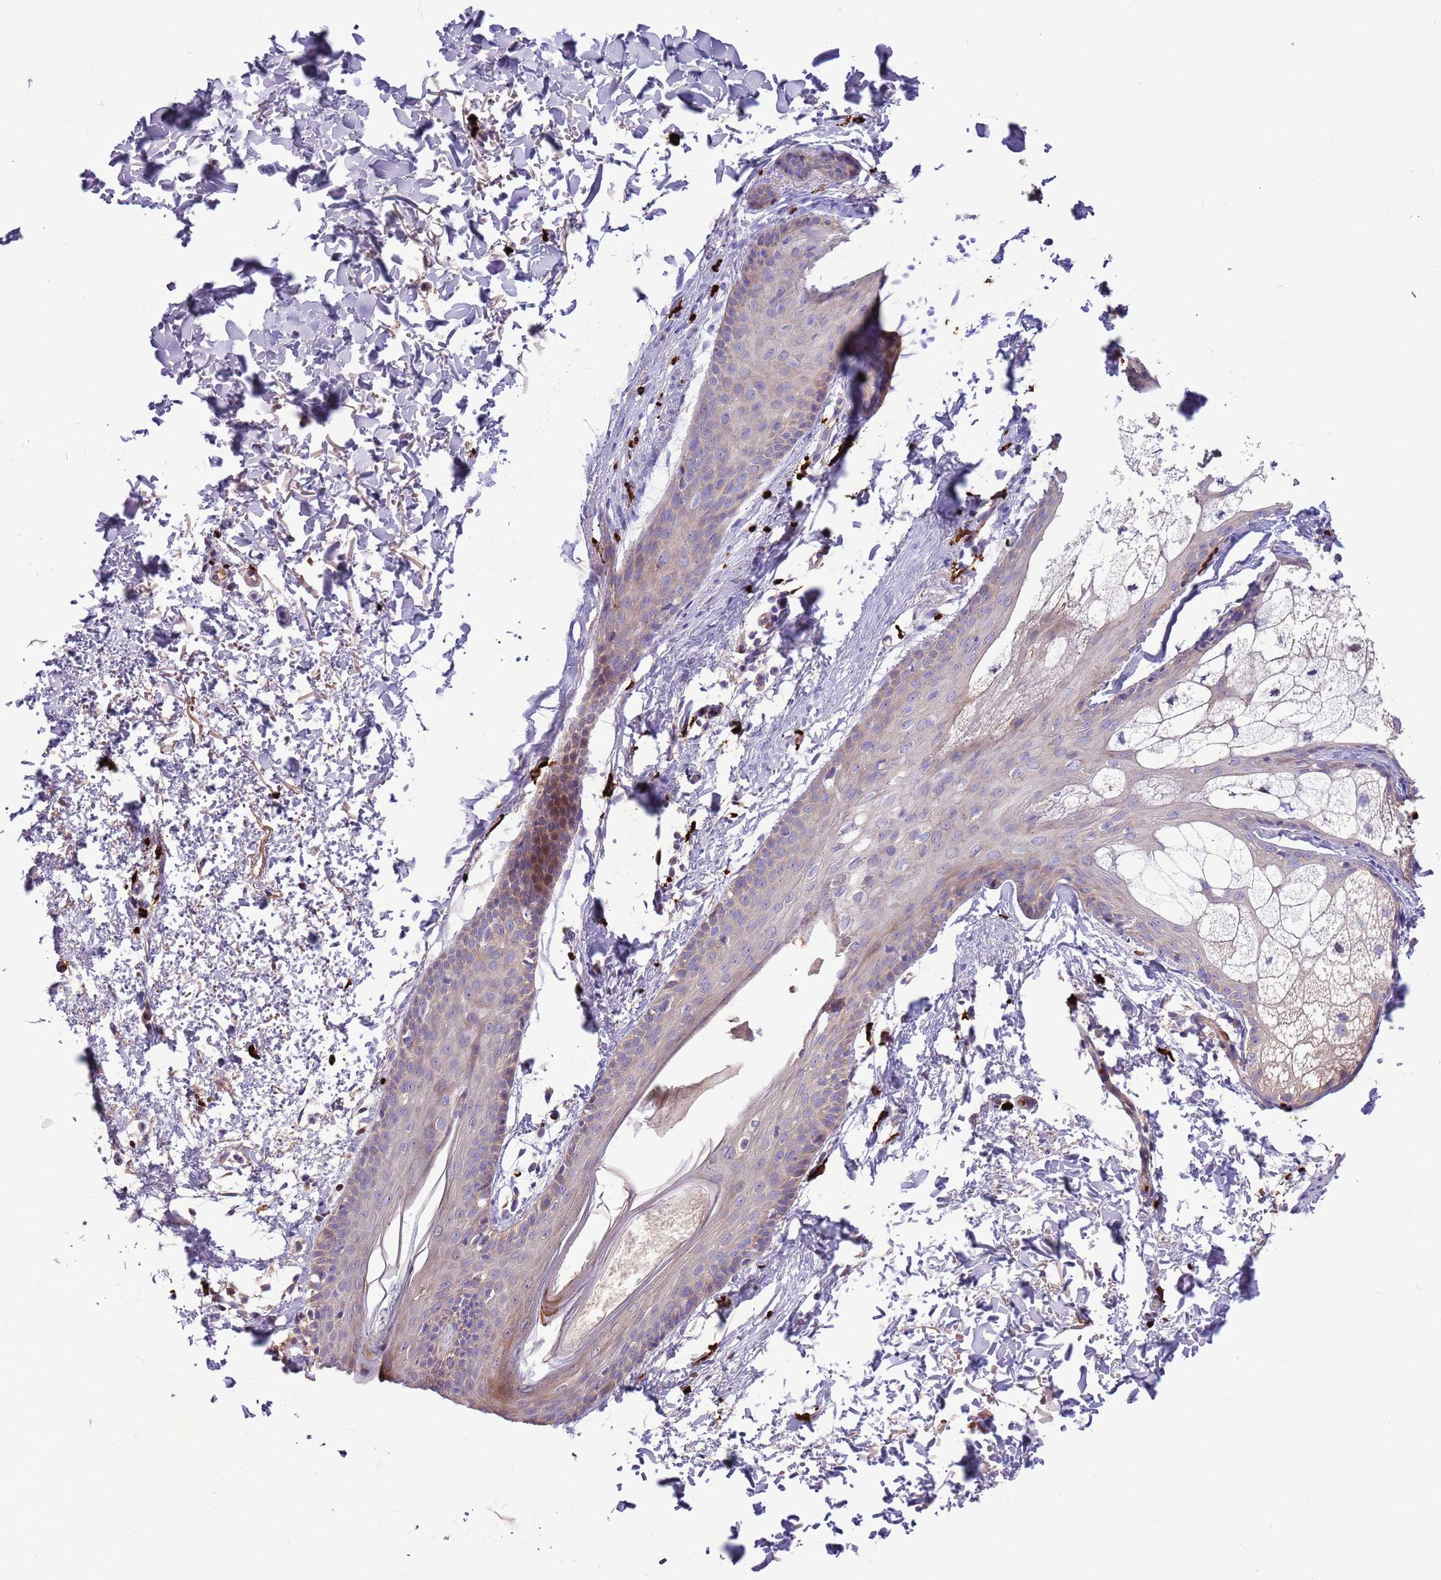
{"staining": {"intensity": "negative", "quantity": "none", "location": "none"}, "tissue": "skin", "cell_type": "Fibroblasts", "image_type": "normal", "snomed": [{"axis": "morphology", "description": "Normal tissue, NOS"}, {"axis": "topography", "description": "Skin"}], "caption": "Skin stained for a protein using IHC reveals no expression fibroblasts.", "gene": "TRMO", "patient": {"sex": "male", "age": 66}}